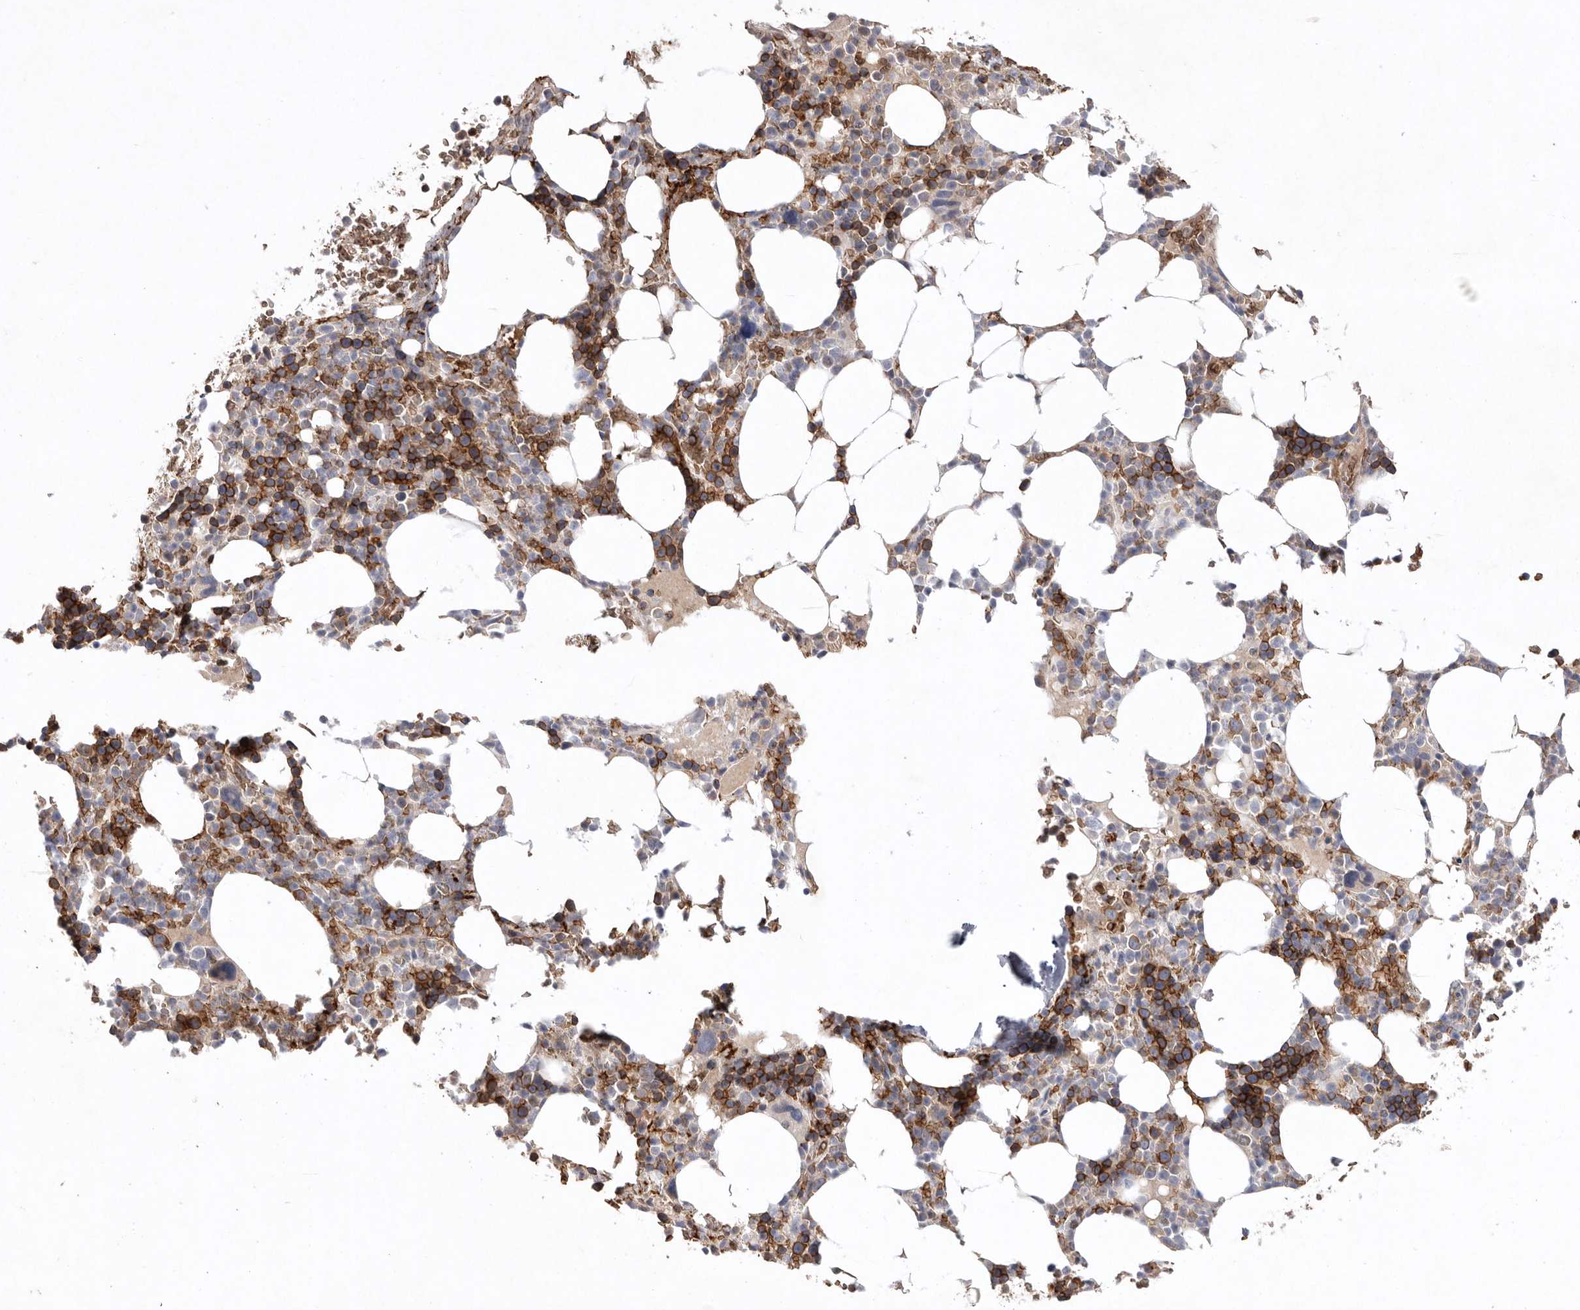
{"staining": {"intensity": "strong", "quantity": "25%-75%", "location": "cytoplasmic/membranous"}, "tissue": "bone marrow", "cell_type": "Hematopoietic cells", "image_type": "normal", "snomed": [{"axis": "morphology", "description": "Normal tissue, NOS"}, {"axis": "topography", "description": "Bone marrow"}], "caption": "DAB (3,3'-diaminobenzidine) immunohistochemical staining of normal human bone marrow reveals strong cytoplasmic/membranous protein expression in approximately 25%-75% of hematopoietic cells. (IHC, brightfield microscopy, high magnification).", "gene": "TNFSF14", "patient": {"sex": "male", "age": 58}}